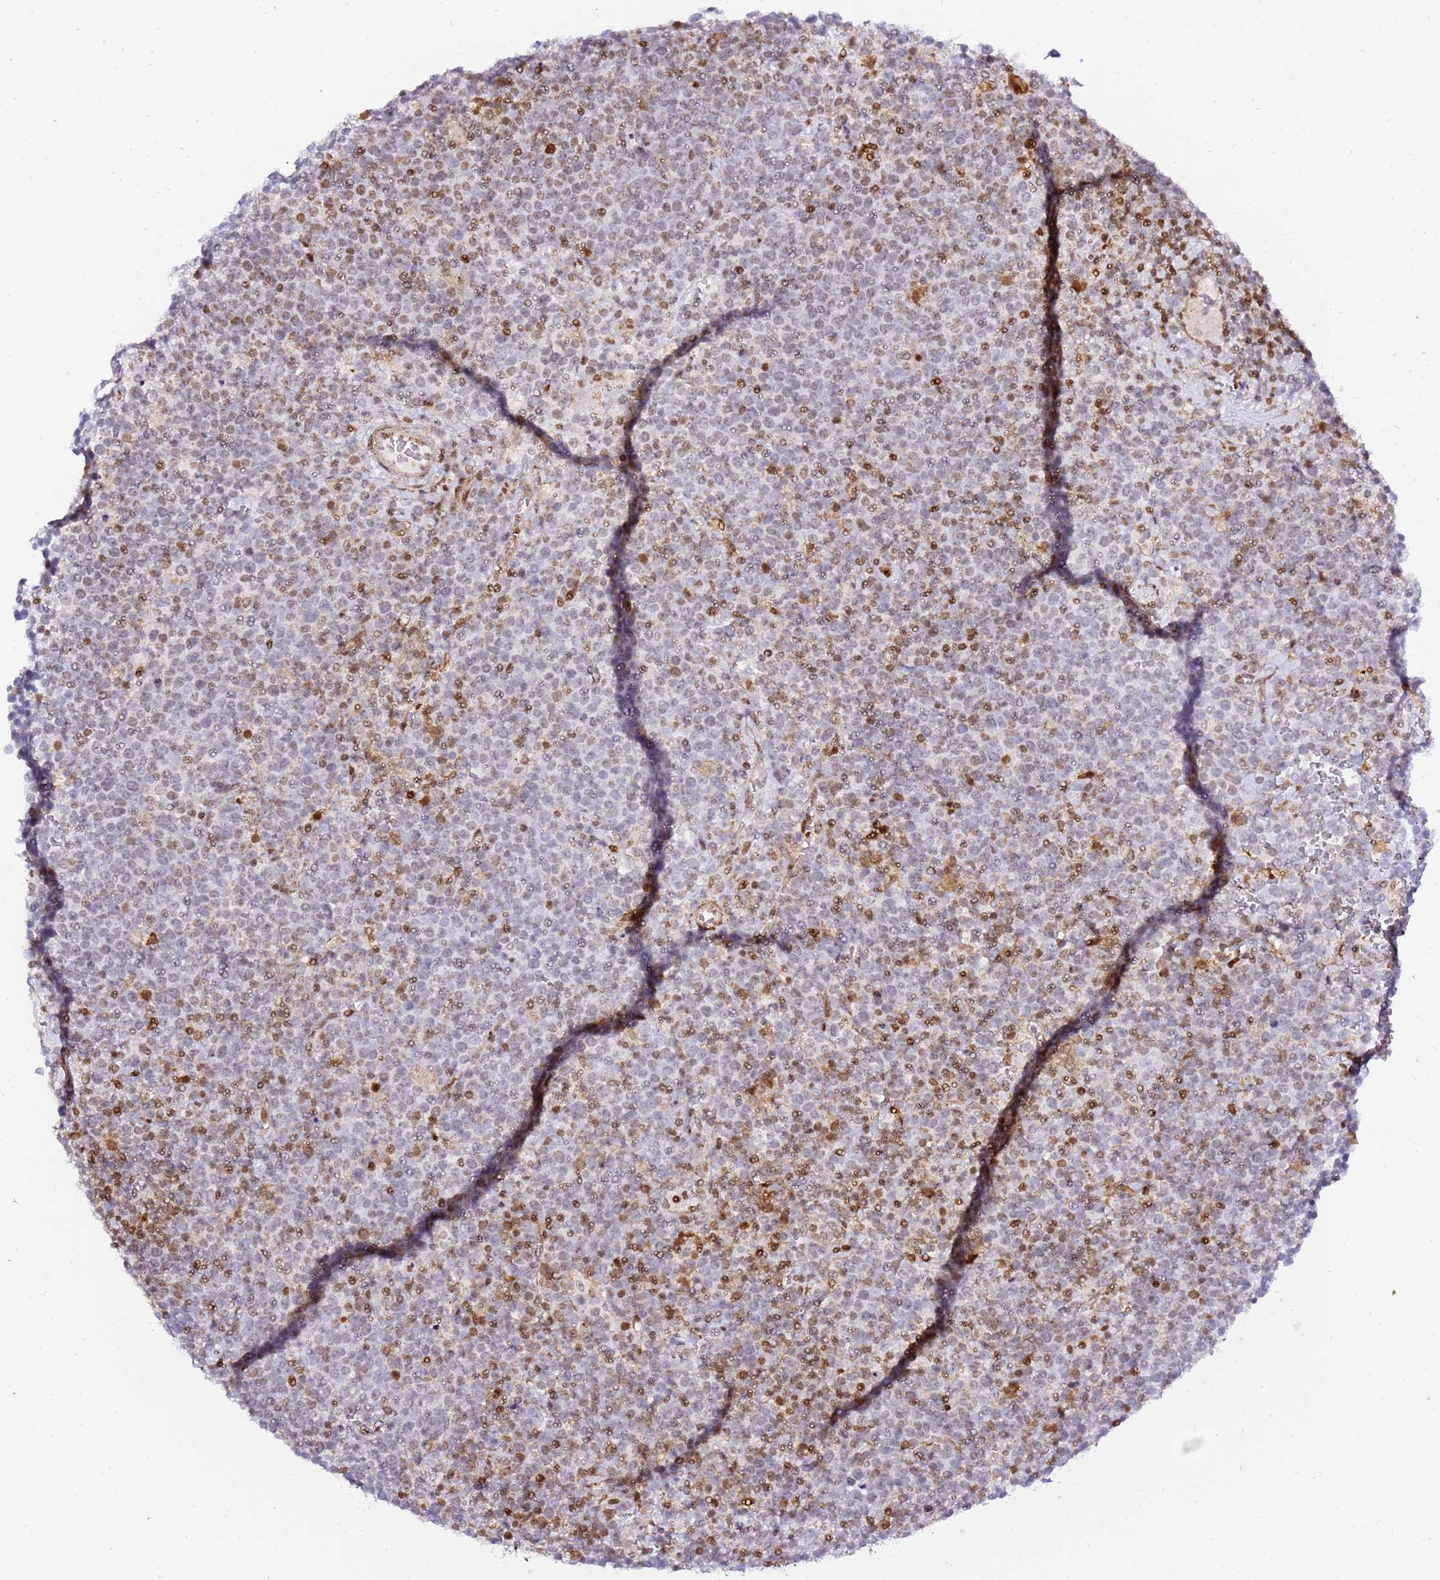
{"staining": {"intensity": "moderate", "quantity": "<25%", "location": "nuclear"}, "tissue": "lymphoma", "cell_type": "Tumor cells", "image_type": "cancer", "snomed": [{"axis": "morphology", "description": "Malignant lymphoma, non-Hodgkin's type, High grade"}, {"axis": "topography", "description": "Lymph node"}], "caption": "A histopathology image of high-grade malignant lymphoma, non-Hodgkin's type stained for a protein displays moderate nuclear brown staining in tumor cells.", "gene": "GBP2", "patient": {"sex": "male", "age": 61}}